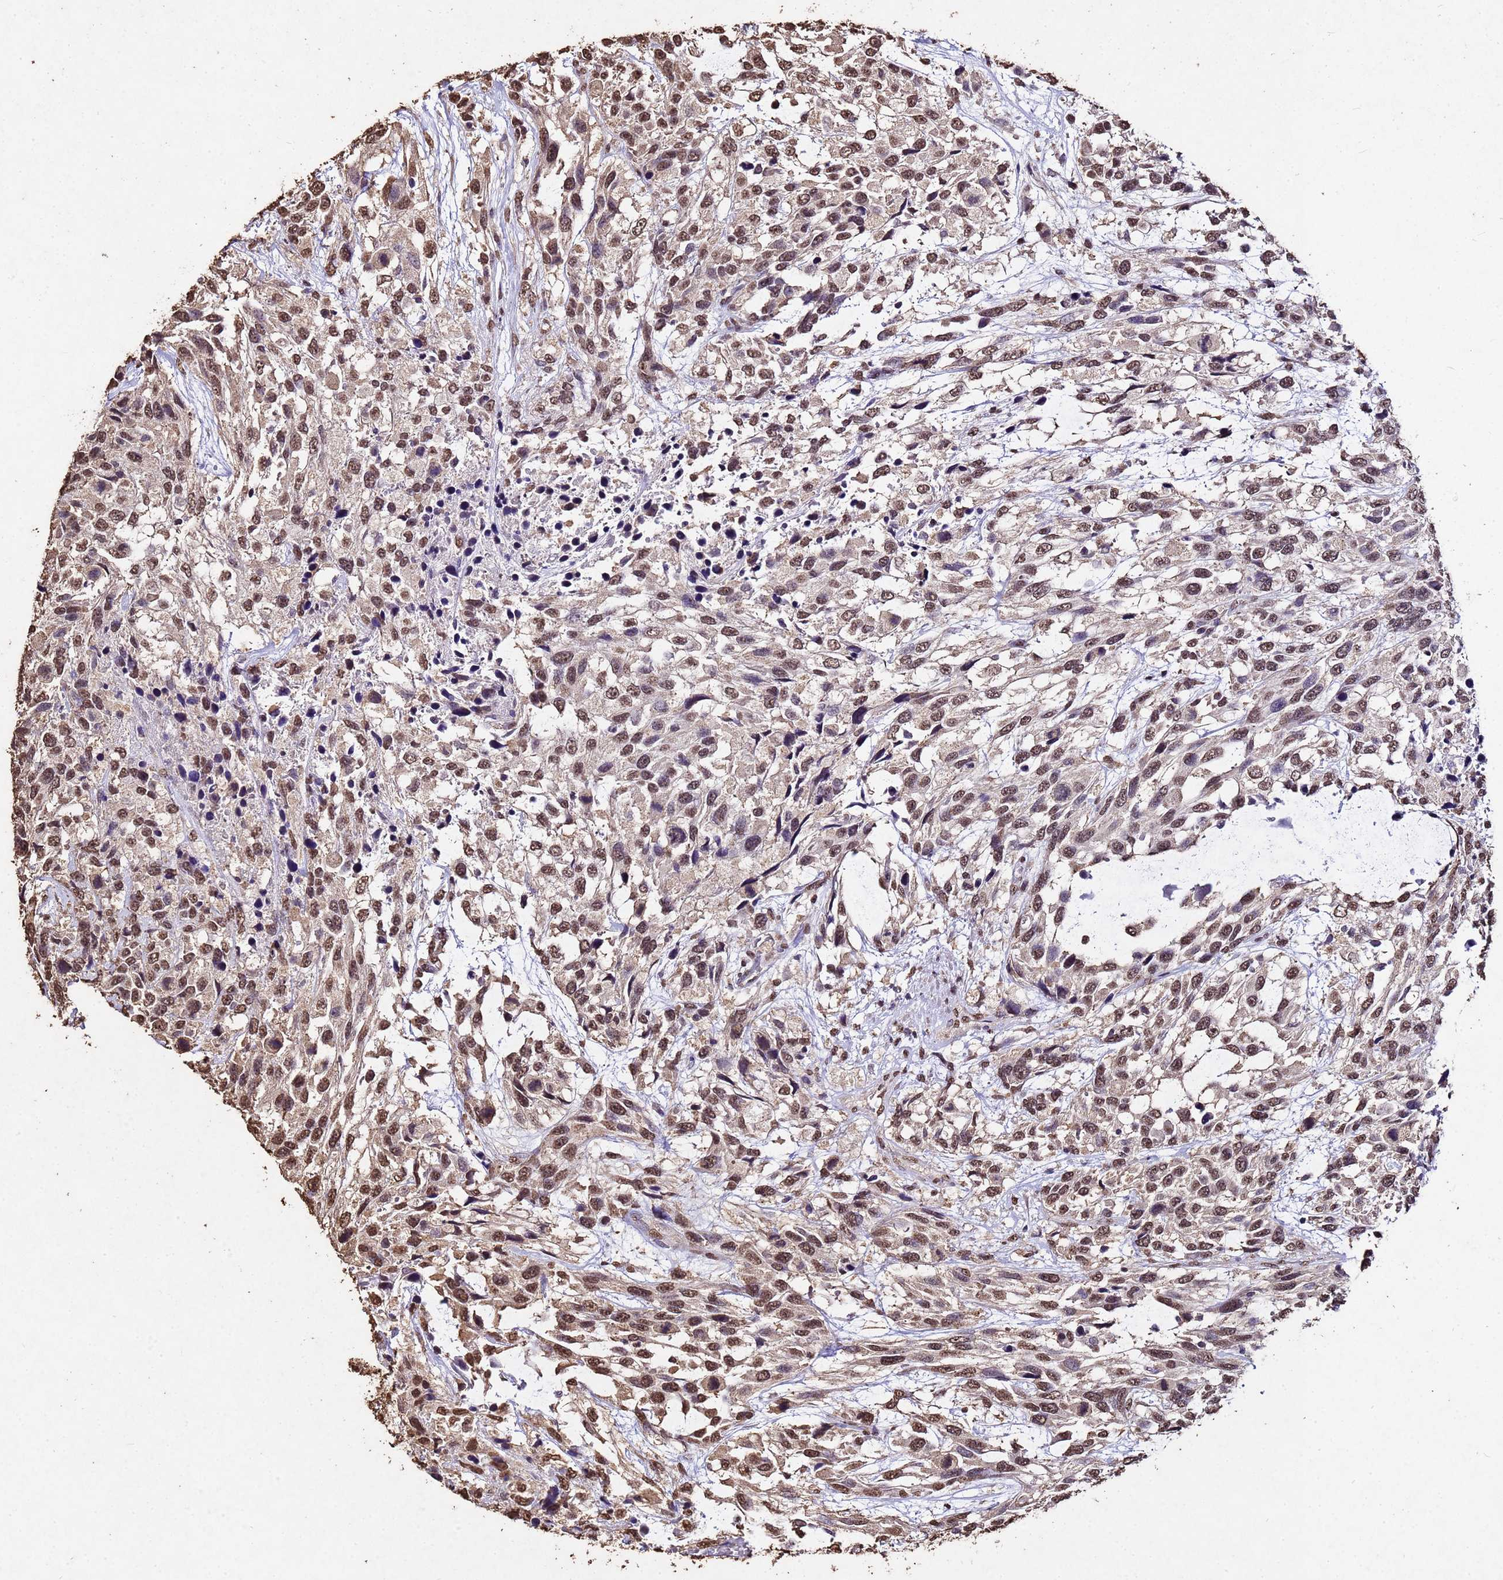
{"staining": {"intensity": "moderate", "quantity": ">75%", "location": "nuclear"}, "tissue": "urothelial cancer", "cell_type": "Tumor cells", "image_type": "cancer", "snomed": [{"axis": "morphology", "description": "Urothelial carcinoma, High grade"}, {"axis": "topography", "description": "Urinary bladder"}], "caption": "This histopathology image shows immunohistochemistry staining of urothelial cancer, with medium moderate nuclear positivity in approximately >75% of tumor cells.", "gene": "MYOCD", "patient": {"sex": "female", "age": 70}}